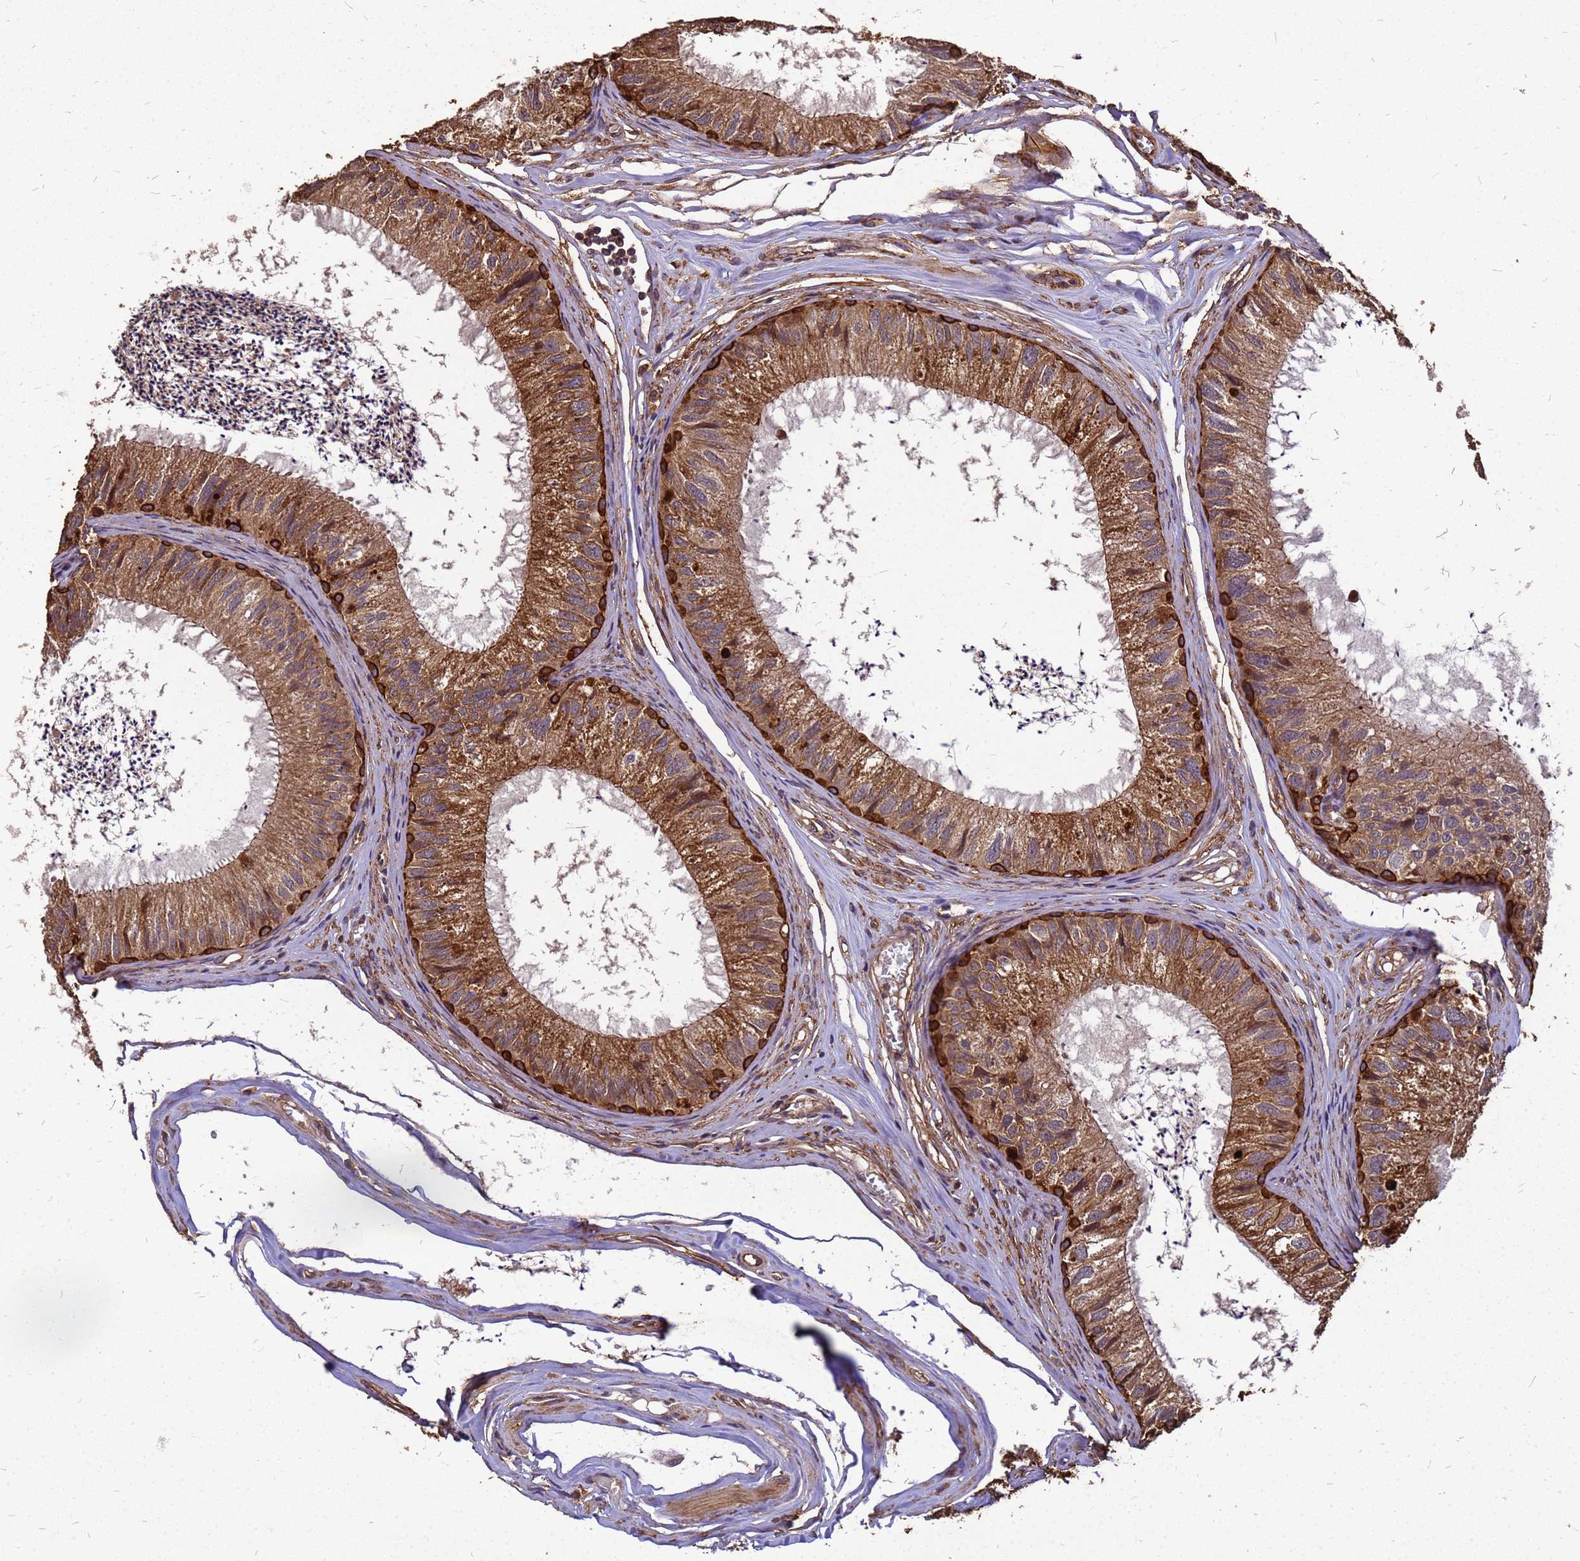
{"staining": {"intensity": "strong", "quantity": ">75%", "location": "cytoplasmic/membranous"}, "tissue": "epididymis", "cell_type": "Glandular cells", "image_type": "normal", "snomed": [{"axis": "morphology", "description": "Normal tissue, NOS"}, {"axis": "topography", "description": "Epididymis"}], "caption": "This is an image of IHC staining of benign epididymis, which shows strong expression in the cytoplasmic/membranous of glandular cells.", "gene": "ZNF618", "patient": {"sex": "male", "age": 79}}